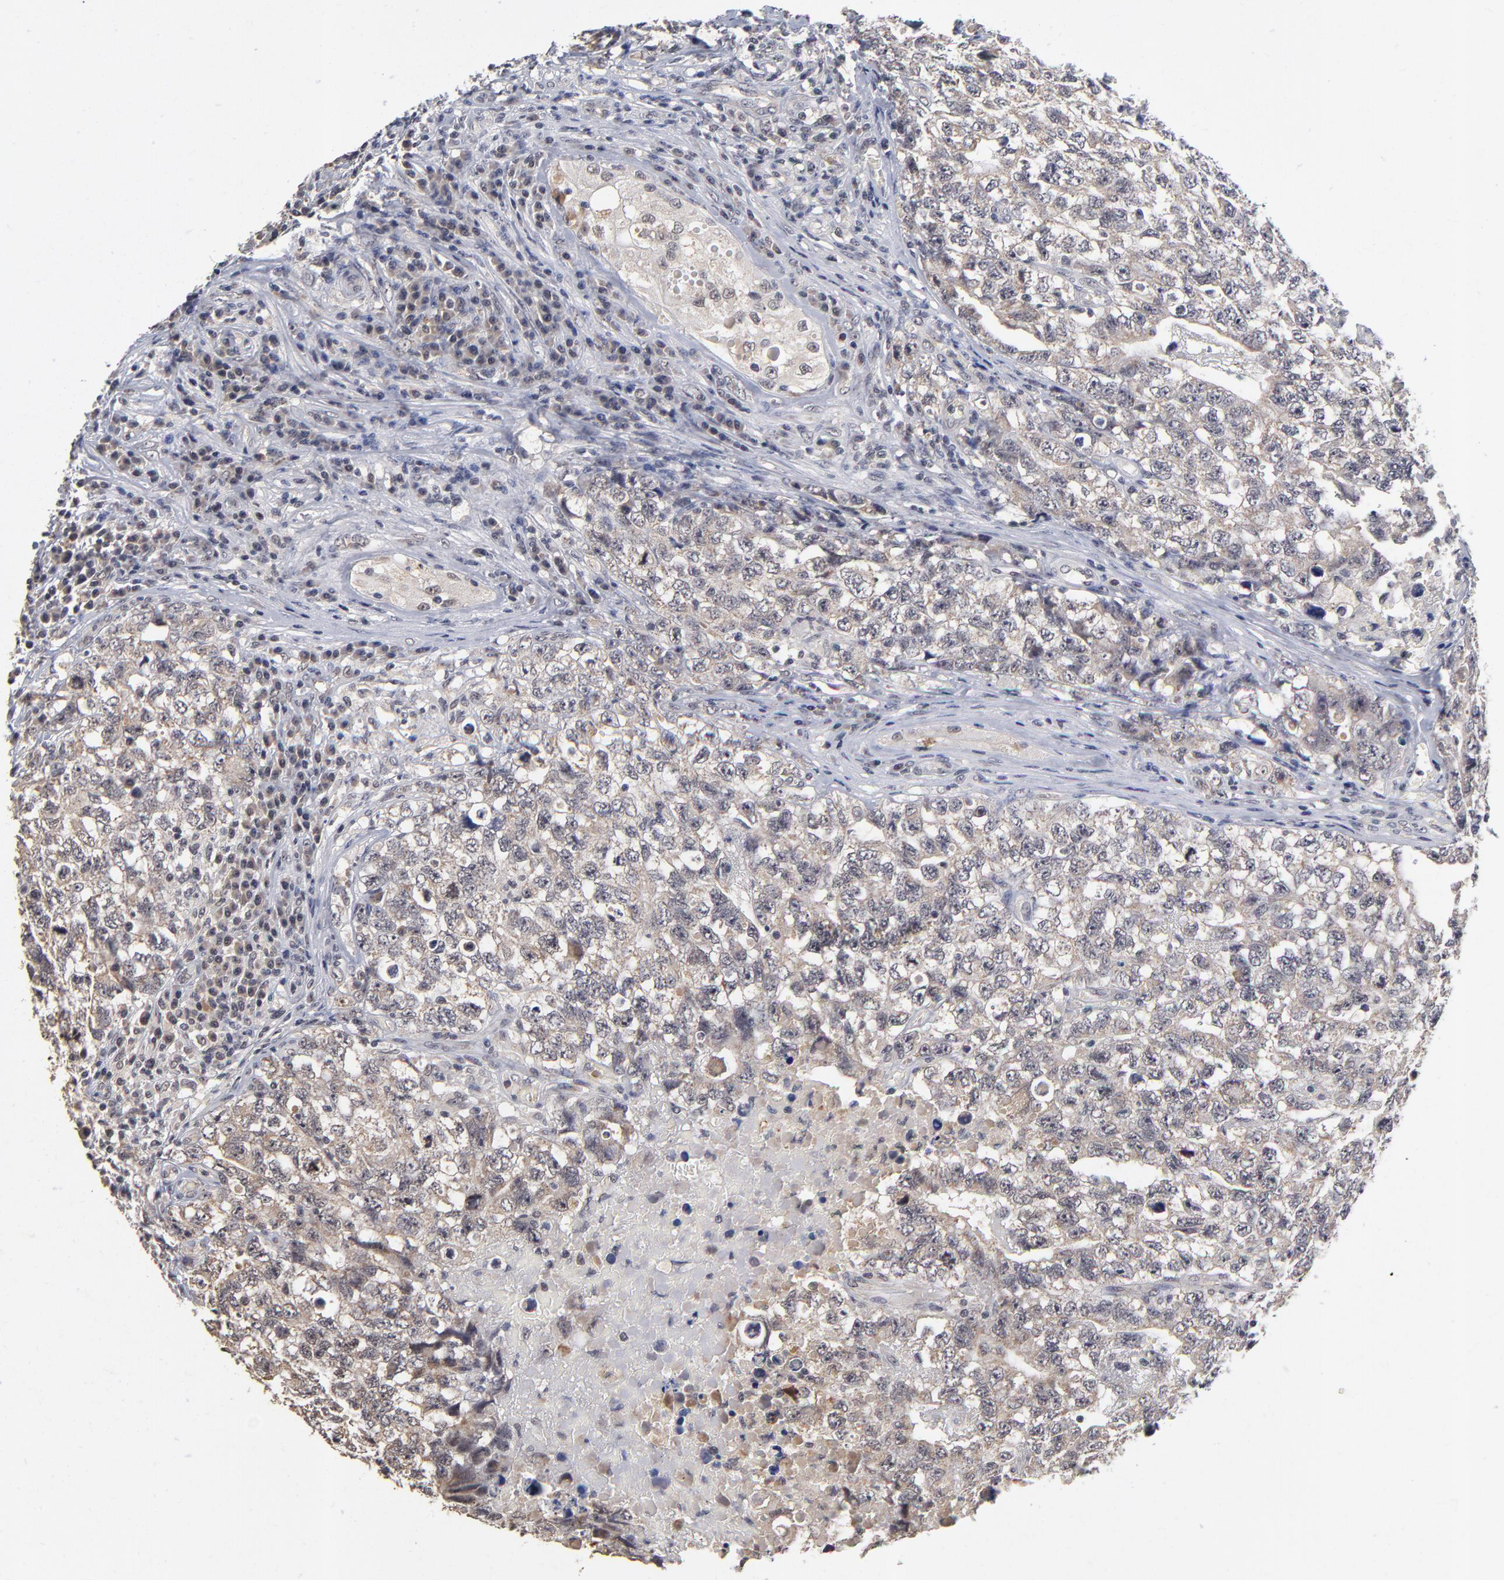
{"staining": {"intensity": "weak", "quantity": ">75%", "location": "cytoplasmic/membranous"}, "tissue": "testis cancer", "cell_type": "Tumor cells", "image_type": "cancer", "snomed": [{"axis": "morphology", "description": "Carcinoma, Embryonal, NOS"}, {"axis": "topography", "description": "Testis"}], "caption": "Immunohistochemical staining of human testis cancer shows weak cytoplasmic/membranous protein positivity in approximately >75% of tumor cells. (Stains: DAB in brown, nuclei in blue, Microscopy: brightfield microscopy at high magnification).", "gene": "WSB1", "patient": {"sex": "male", "age": 31}}